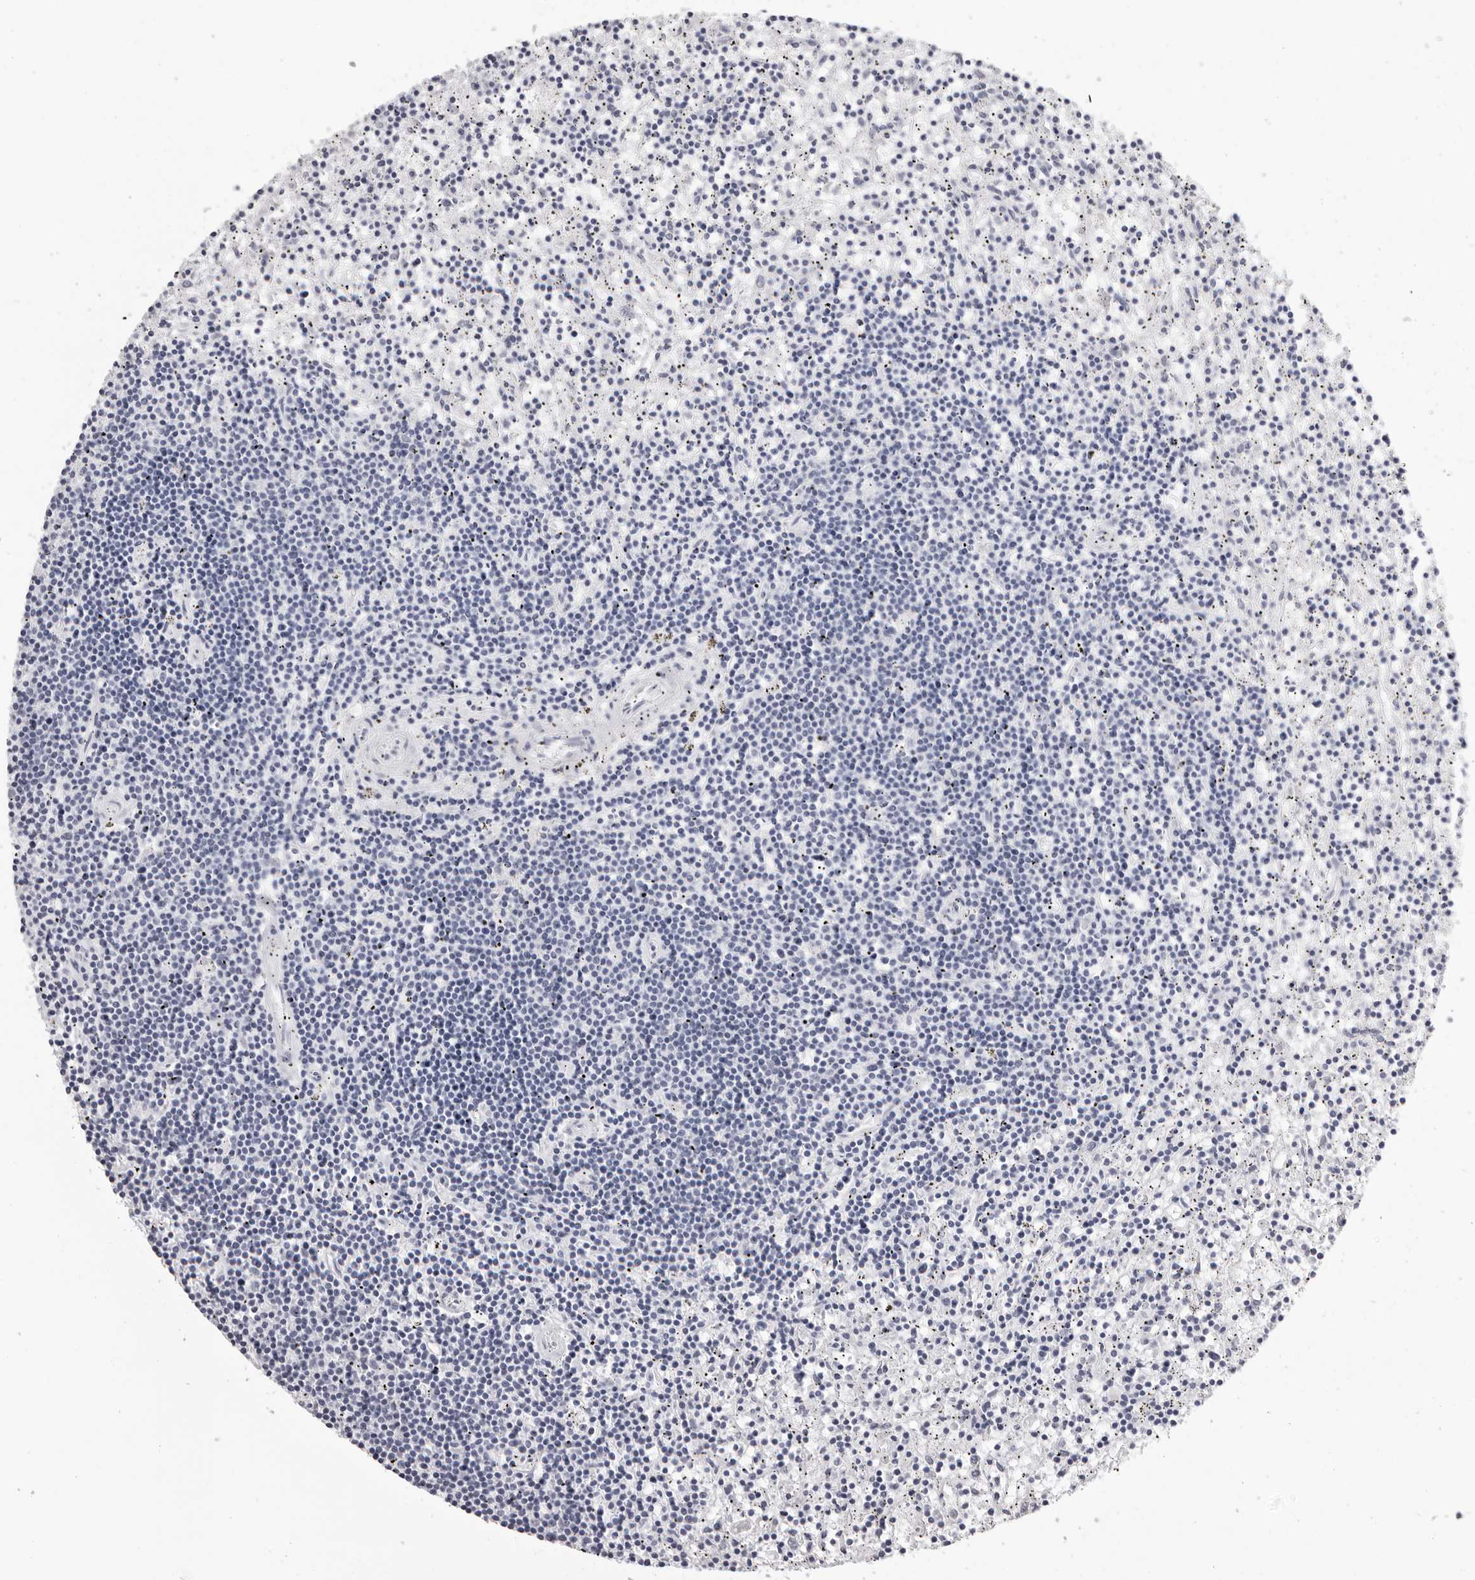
{"staining": {"intensity": "negative", "quantity": "none", "location": "none"}, "tissue": "lymphoma", "cell_type": "Tumor cells", "image_type": "cancer", "snomed": [{"axis": "morphology", "description": "Malignant lymphoma, non-Hodgkin's type, Low grade"}, {"axis": "topography", "description": "Spleen"}], "caption": "A histopathology image of malignant lymphoma, non-Hodgkin's type (low-grade) stained for a protein demonstrates no brown staining in tumor cells.", "gene": "RHO", "patient": {"sex": "male", "age": 76}}